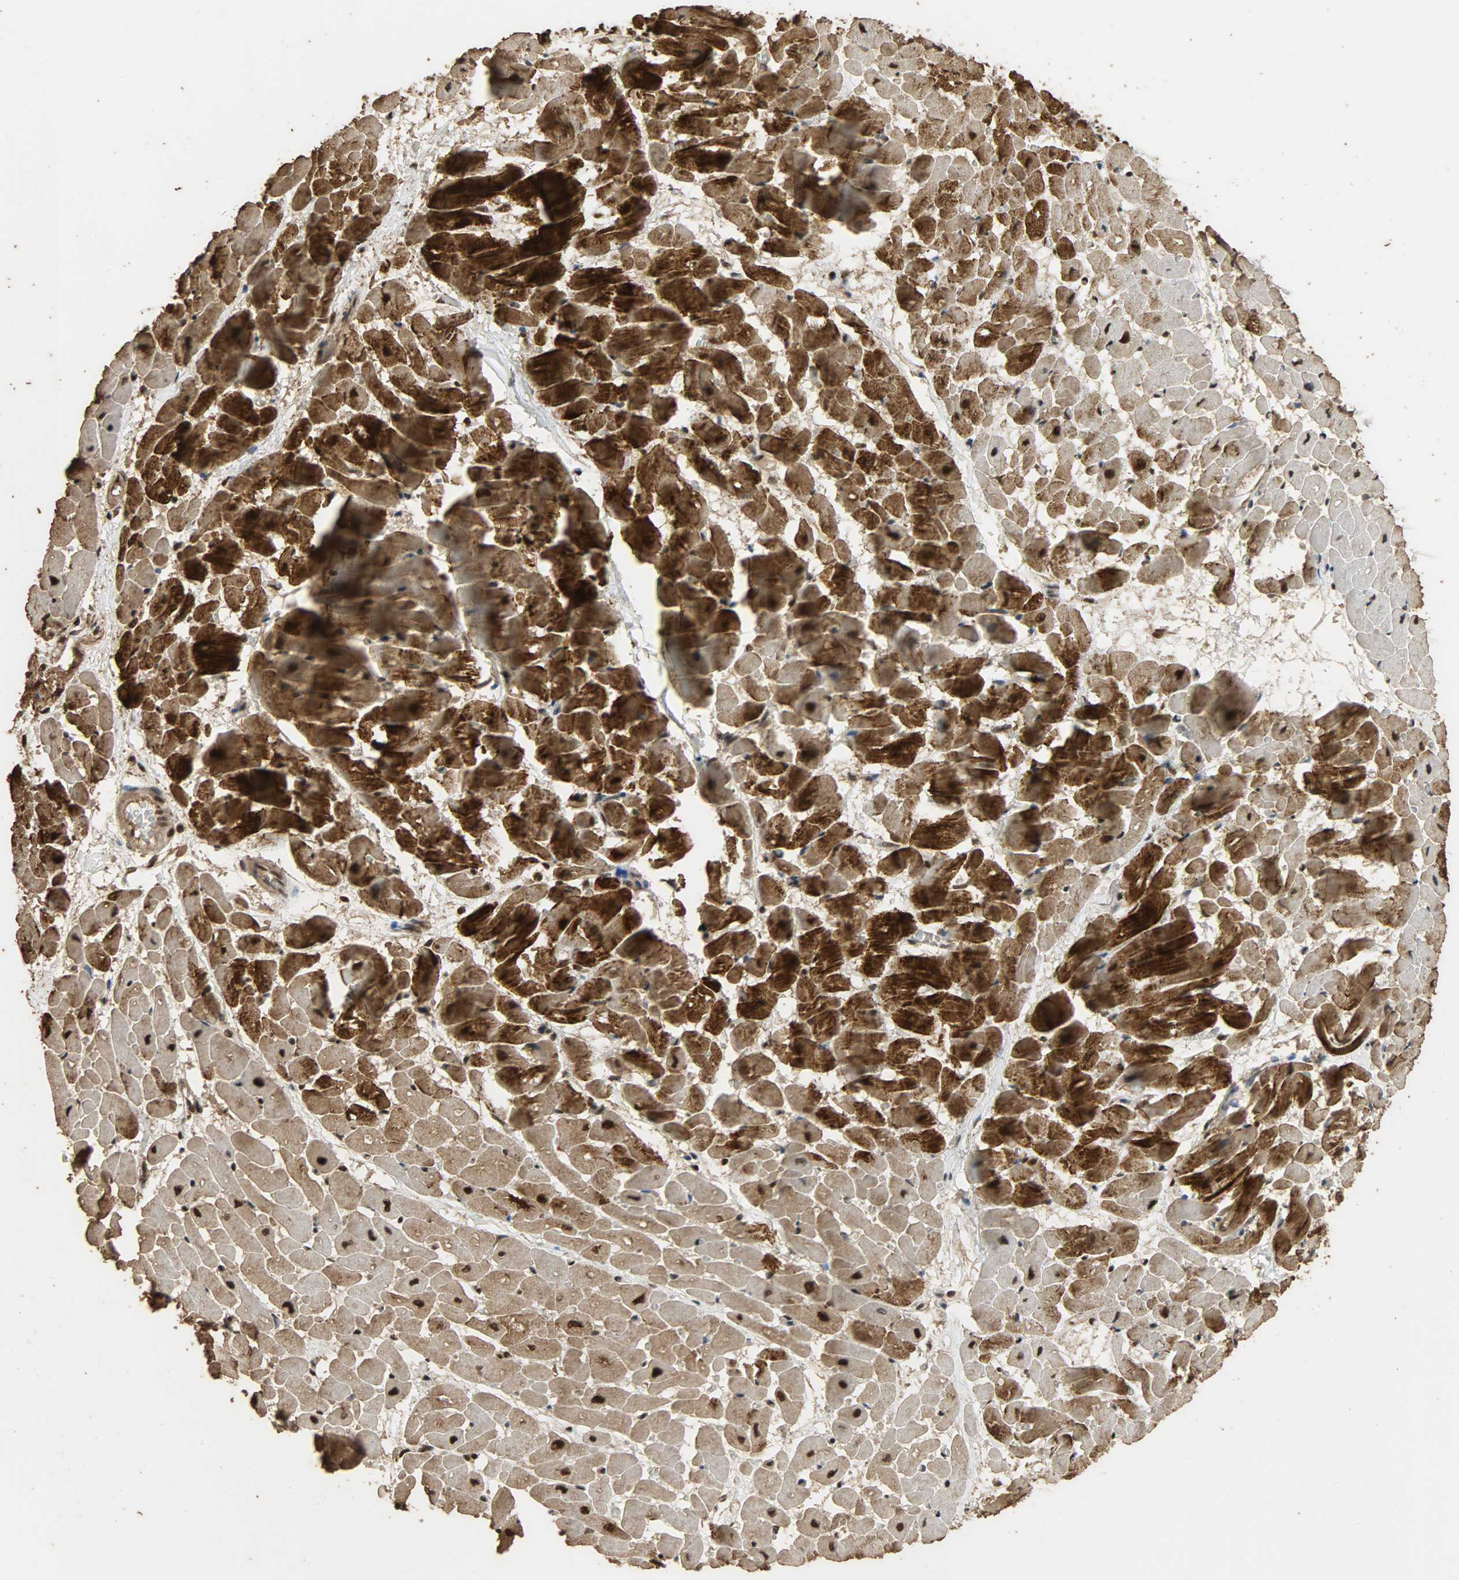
{"staining": {"intensity": "strong", "quantity": ">75%", "location": "cytoplasmic/membranous,nuclear"}, "tissue": "heart muscle", "cell_type": "Cardiomyocytes", "image_type": "normal", "snomed": [{"axis": "morphology", "description": "Normal tissue, NOS"}, {"axis": "topography", "description": "Heart"}], "caption": "Protein analysis of normal heart muscle demonstrates strong cytoplasmic/membranous,nuclear positivity in approximately >75% of cardiomyocytes.", "gene": "CCNT2", "patient": {"sex": "male", "age": 45}}